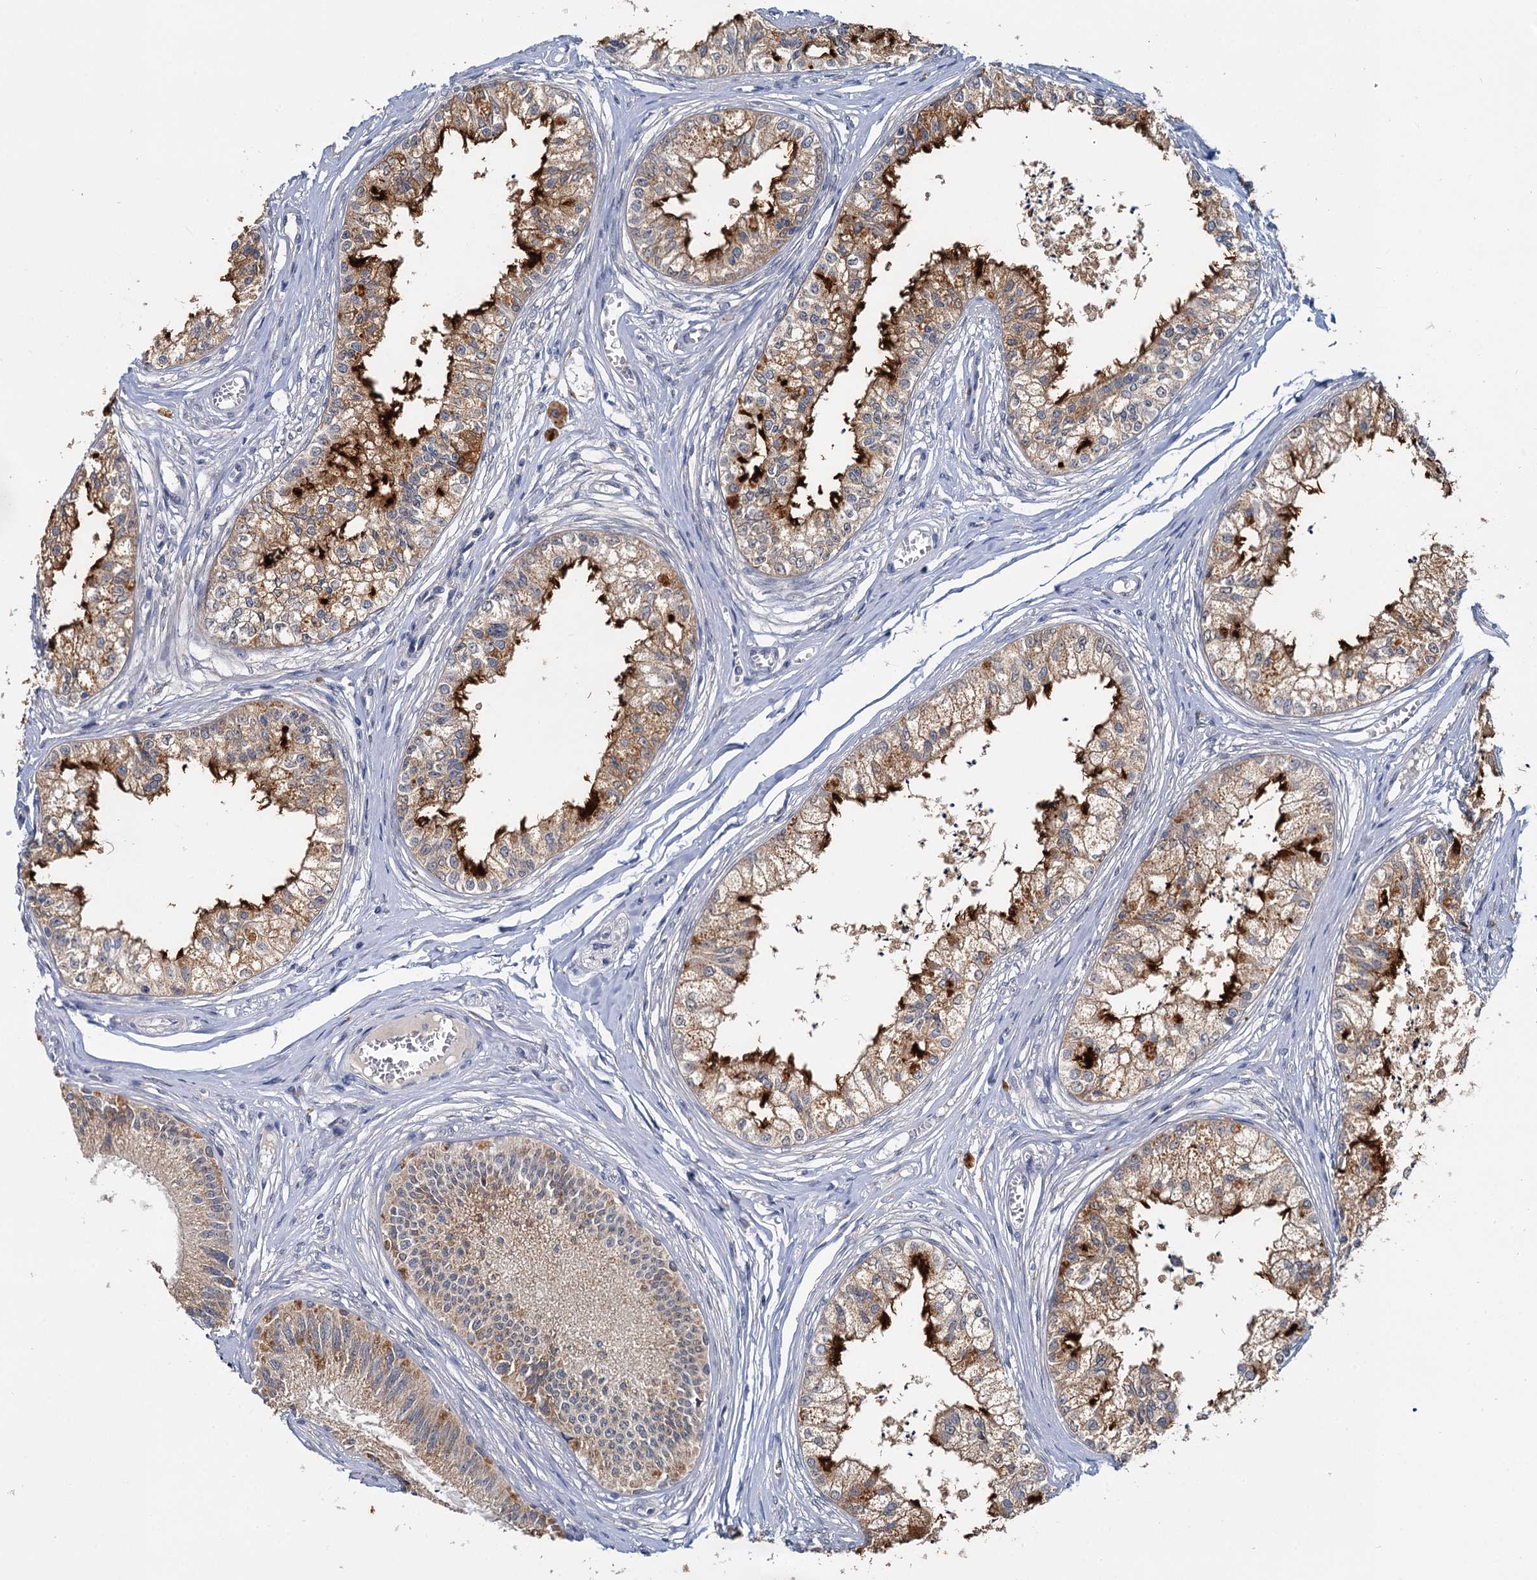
{"staining": {"intensity": "strong", "quantity": "25%-75%", "location": "cytoplasmic/membranous"}, "tissue": "epididymis", "cell_type": "Glandular cells", "image_type": "normal", "snomed": [{"axis": "morphology", "description": "Normal tissue, NOS"}, {"axis": "topography", "description": "Epididymis"}], "caption": "Immunohistochemistry photomicrograph of benign epididymis: epididymis stained using immunohistochemistry (IHC) exhibits high levels of strong protein expression localized specifically in the cytoplasmic/membranous of glandular cells, appearing as a cytoplasmic/membranous brown color.", "gene": "ANKRD42", "patient": {"sex": "male", "age": 79}}